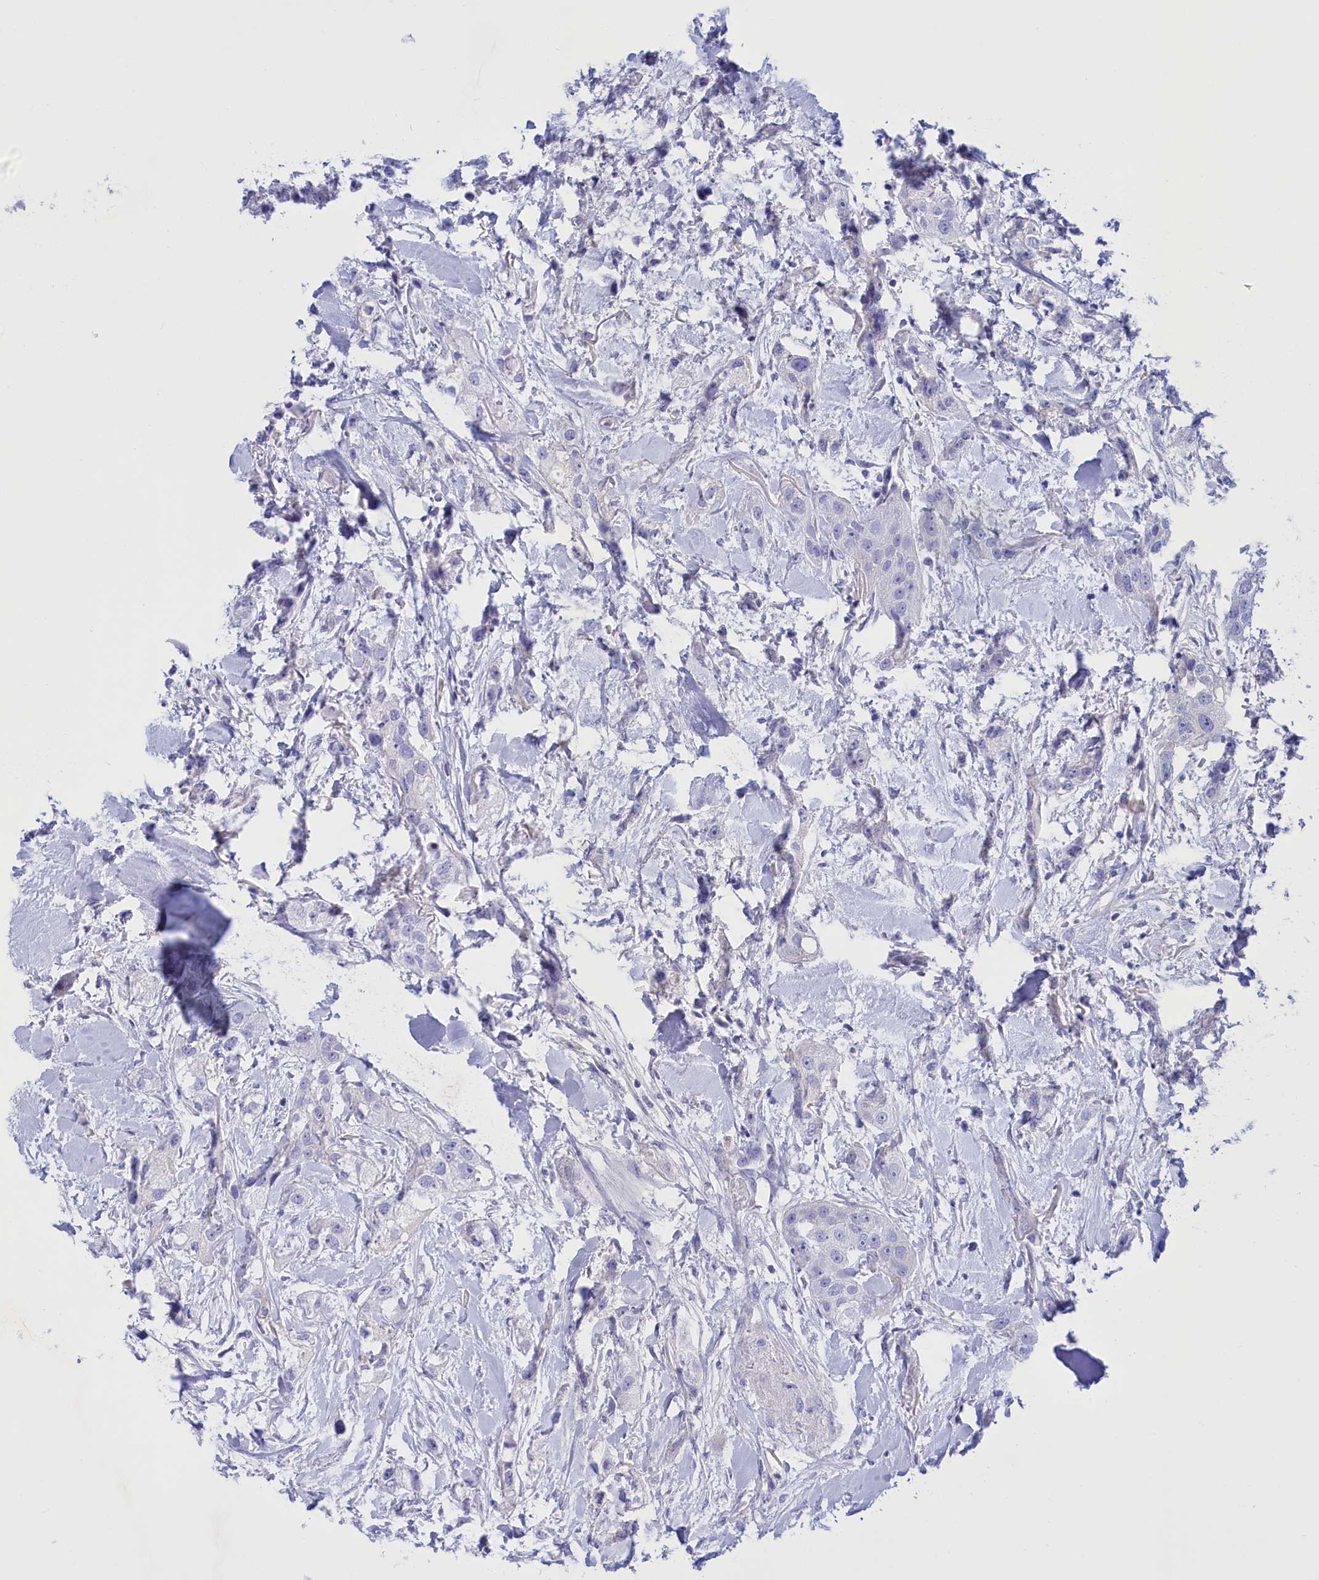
{"staining": {"intensity": "negative", "quantity": "none", "location": "none"}, "tissue": "head and neck cancer", "cell_type": "Tumor cells", "image_type": "cancer", "snomed": [{"axis": "morphology", "description": "Normal tissue, NOS"}, {"axis": "morphology", "description": "Squamous cell carcinoma, NOS"}, {"axis": "topography", "description": "Skeletal muscle"}, {"axis": "topography", "description": "Head-Neck"}], "caption": "DAB immunohistochemical staining of head and neck squamous cell carcinoma shows no significant positivity in tumor cells.", "gene": "PROK2", "patient": {"sex": "male", "age": 51}}